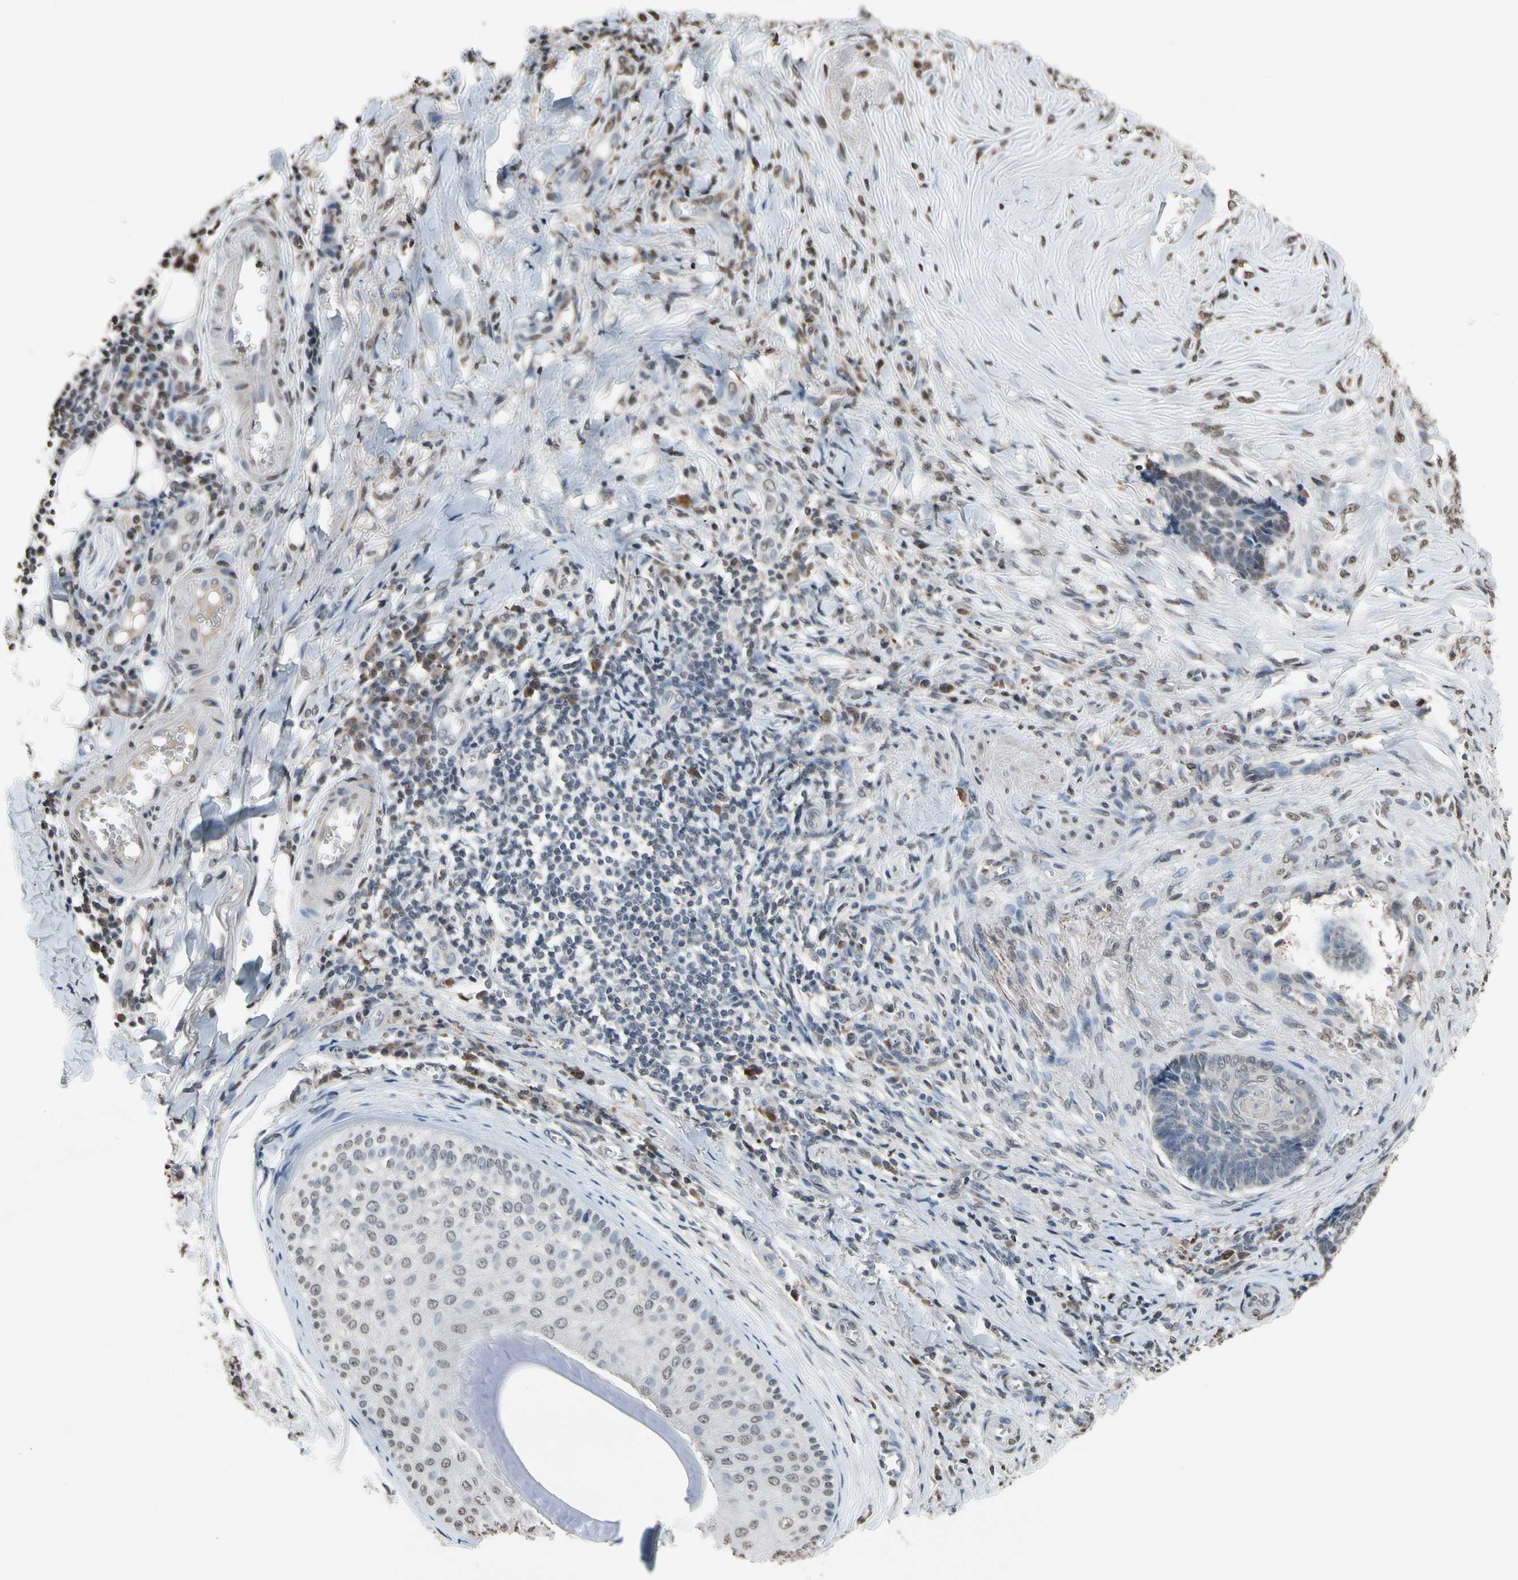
{"staining": {"intensity": "negative", "quantity": "none", "location": "none"}, "tissue": "skin cancer", "cell_type": "Tumor cells", "image_type": "cancer", "snomed": [{"axis": "morphology", "description": "Basal cell carcinoma"}, {"axis": "topography", "description": "Skin"}], "caption": "Immunohistochemical staining of skin cancer (basal cell carcinoma) exhibits no significant positivity in tumor cells. (DAB (3,3'-diaminobenzidine) IHC, high magnification).", "gene": "HIPK2", "patient": {"sex": "male", "age": 84}}